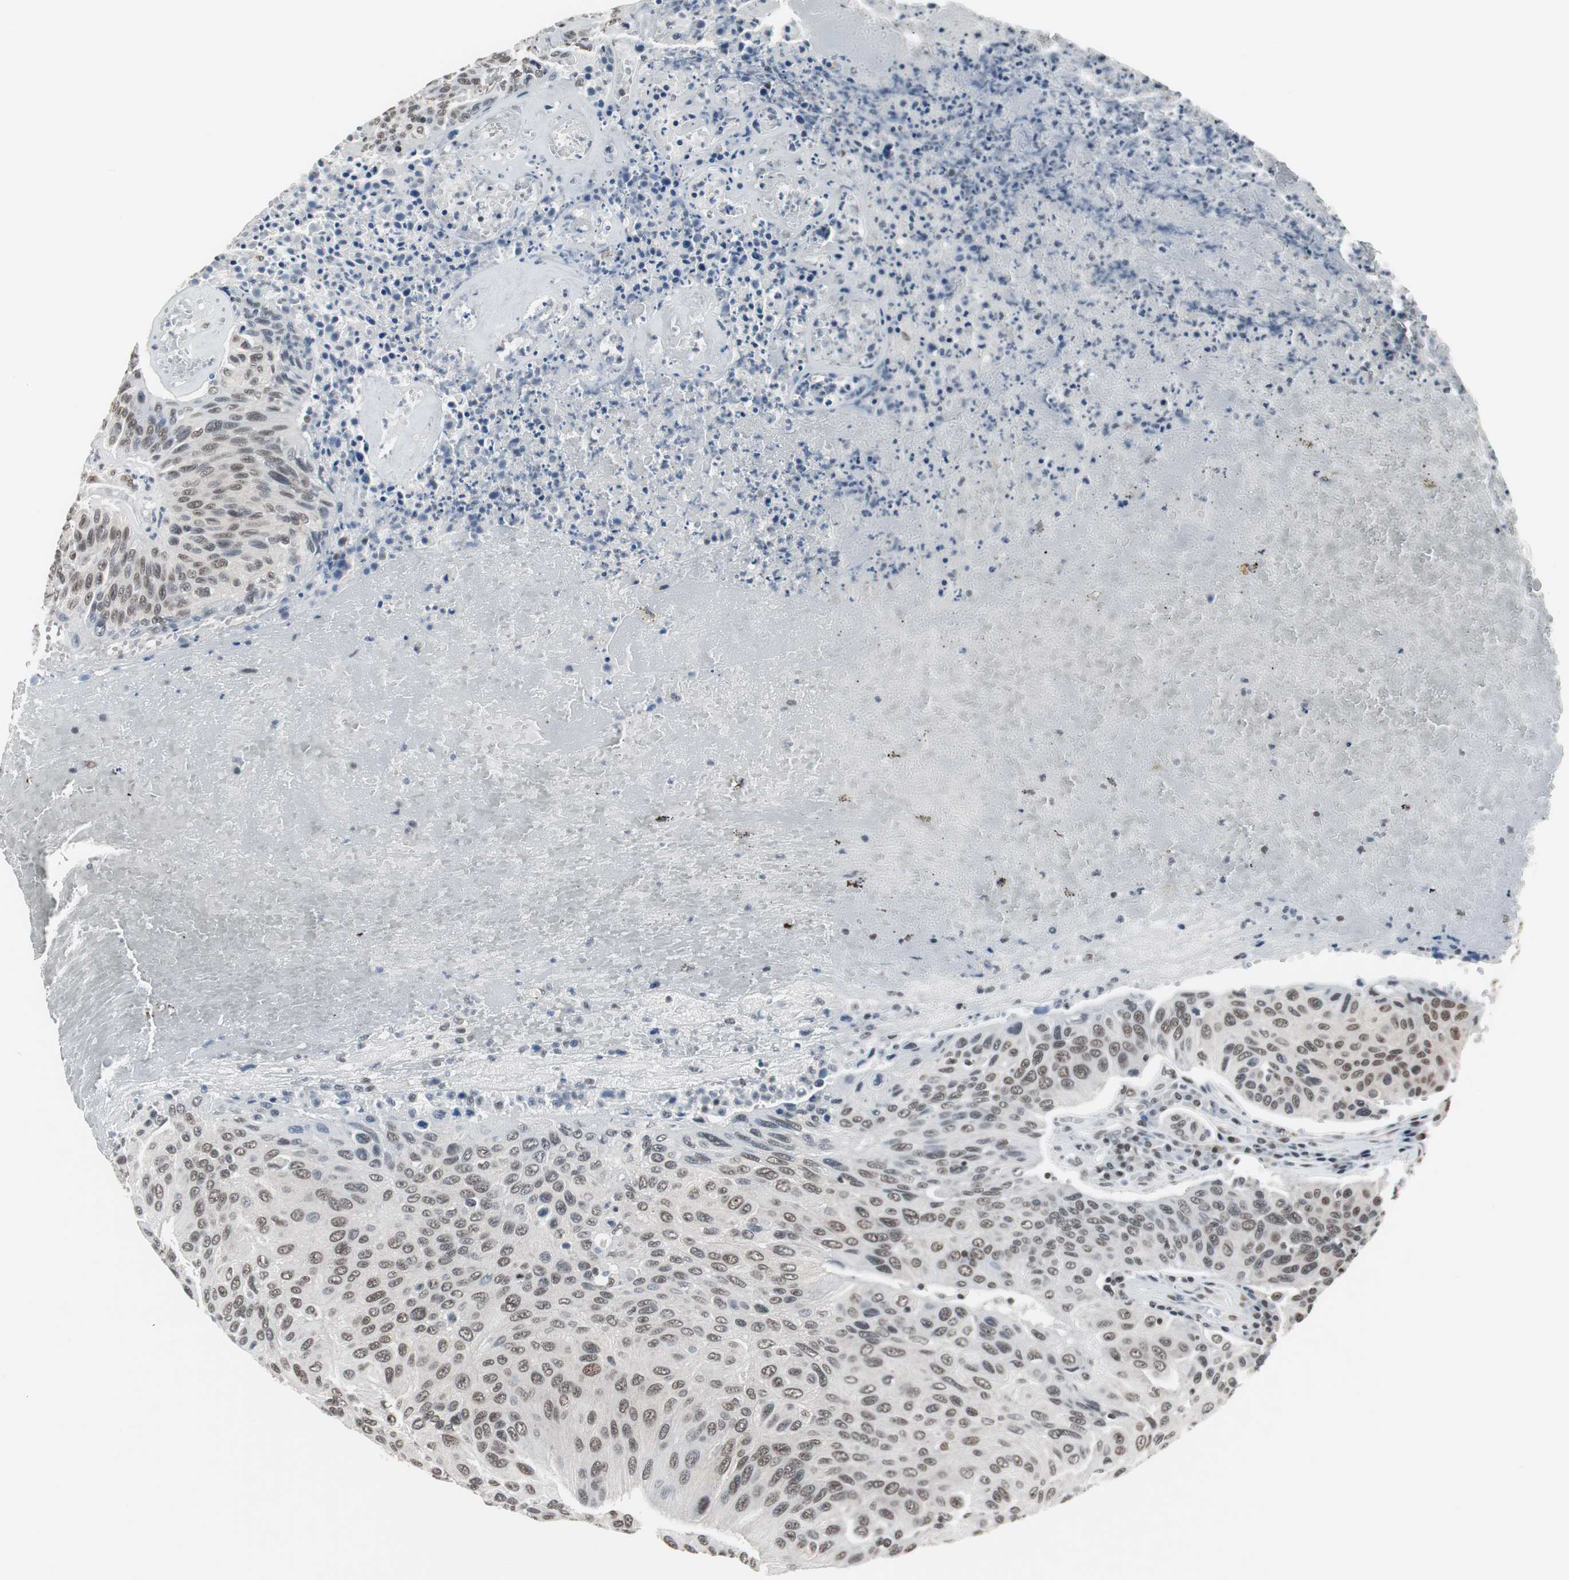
{"staining": {"intensity": "moderate", "quantity": ">75%", "location": "nuclear"}, "tissue": "urothelial cancer", "cell_type": "Tumor cells", "image_type": "cancer", "snomed": [{"axis": "morphology", "description": "Urothelial carcinoma, High grade"}, {"axis": "topography", "description": "Urinary bladder"}], "caption": "Moderate nuclear staining for a protein is appreciated in approximately >75% of tumor cells of urothelial cancer using immunohistochemistry.", "gene": "TAF7", "patient": {"sex": "male", "age": 66}}